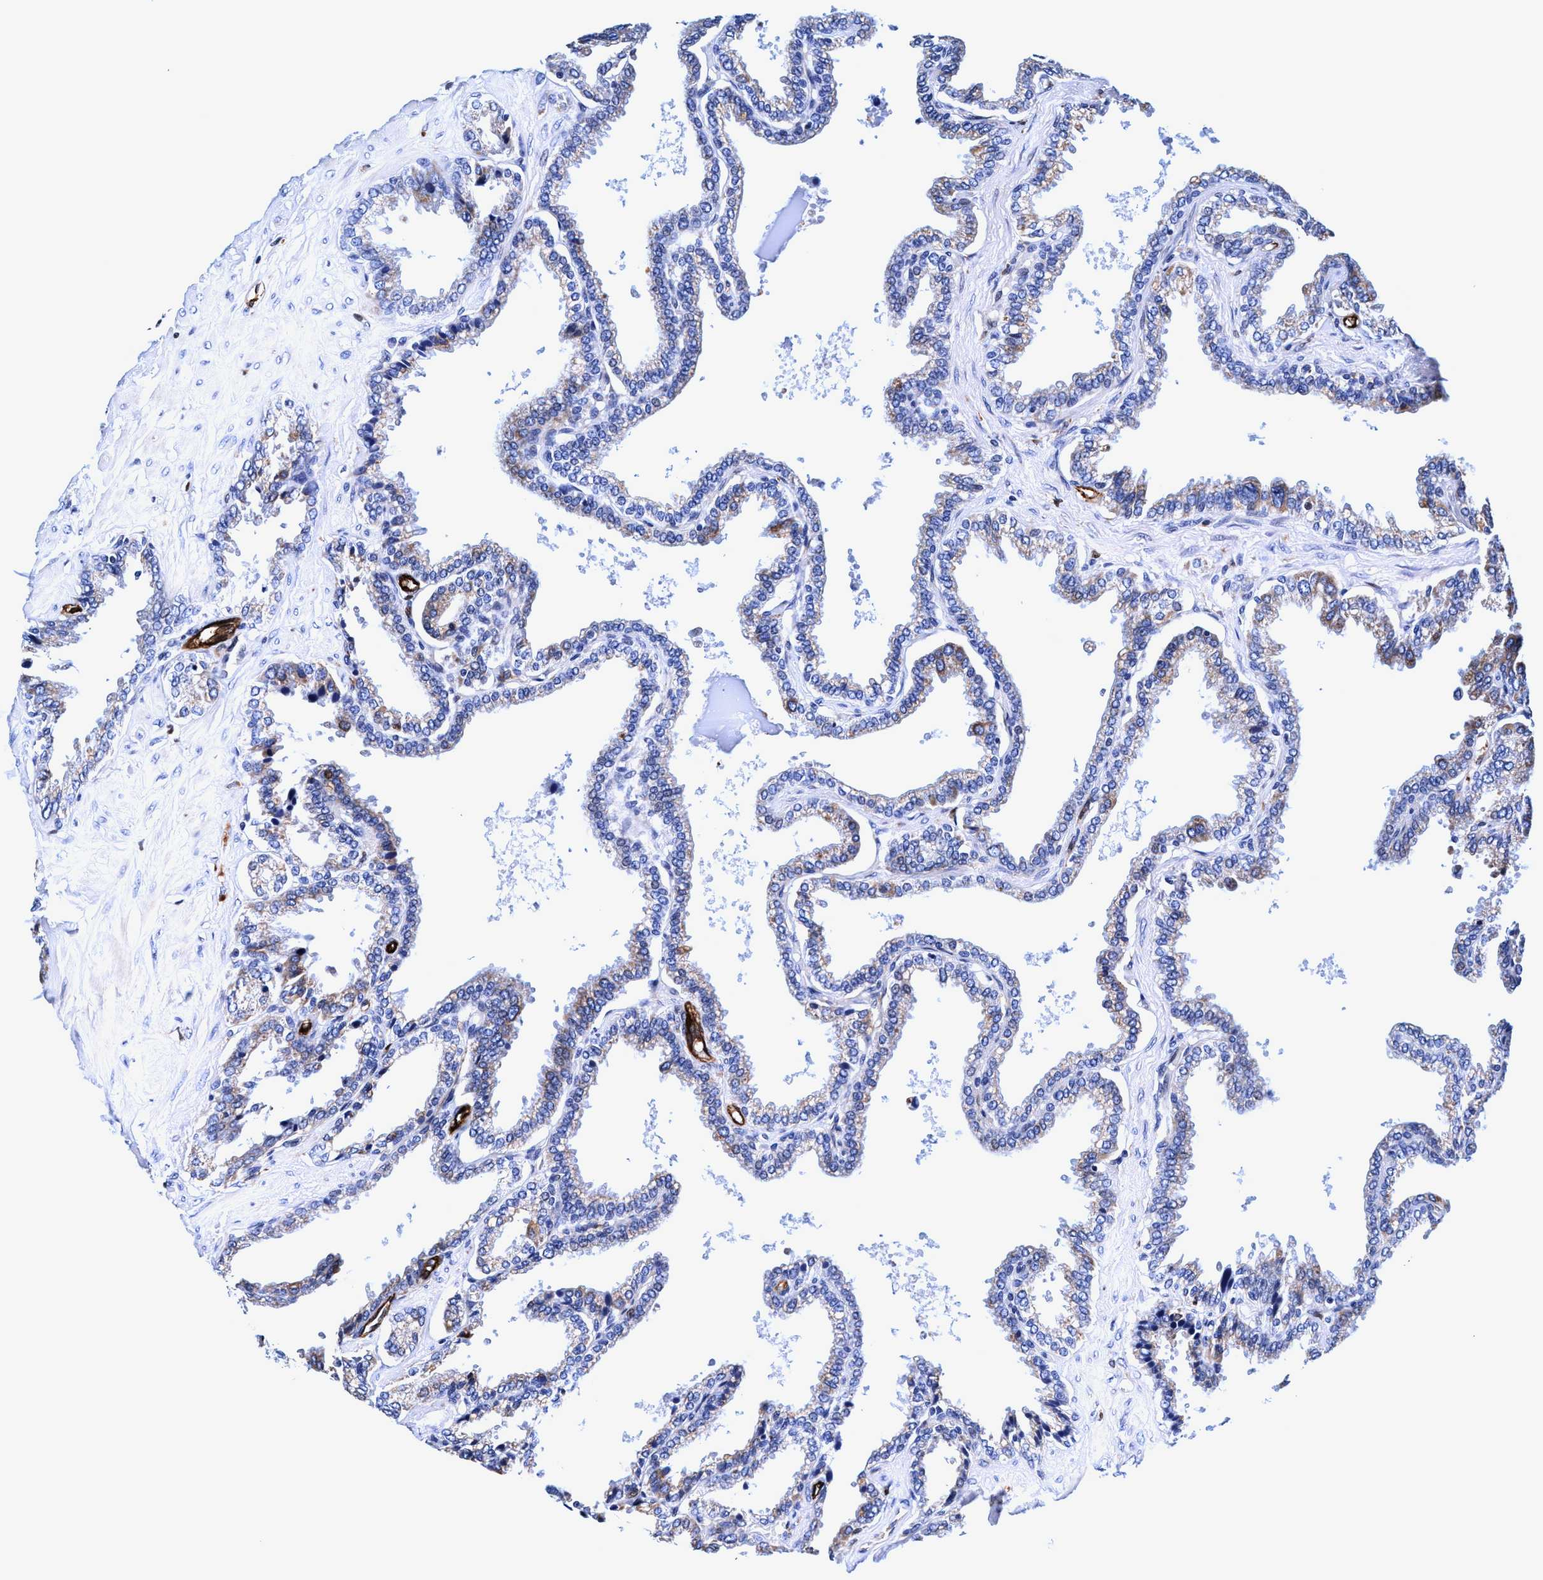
{"staining": {"intensity": "moderate", "quantity": "<25%", "location": "cytoplasmic/membranous"}, "tissue": "seminal vesicle", "cell_type": "Glandular cells", "image_type": "normal", "snomed": [{"axis": "morphology", "description": "Normal tissue, NOS"}, {"axis": "topography", "description": "Seminal veicle"}], "caption": "This micrograph displays benign seminal vesicle stained with IHC to label a protein in brown. The cytoplasmic/membranous of glandular cells show moderate positivity for the protein. Nuclei are counter-stained blue.", "gene": "UBALD2", "patient": {"sex": "male", "age": 46}}